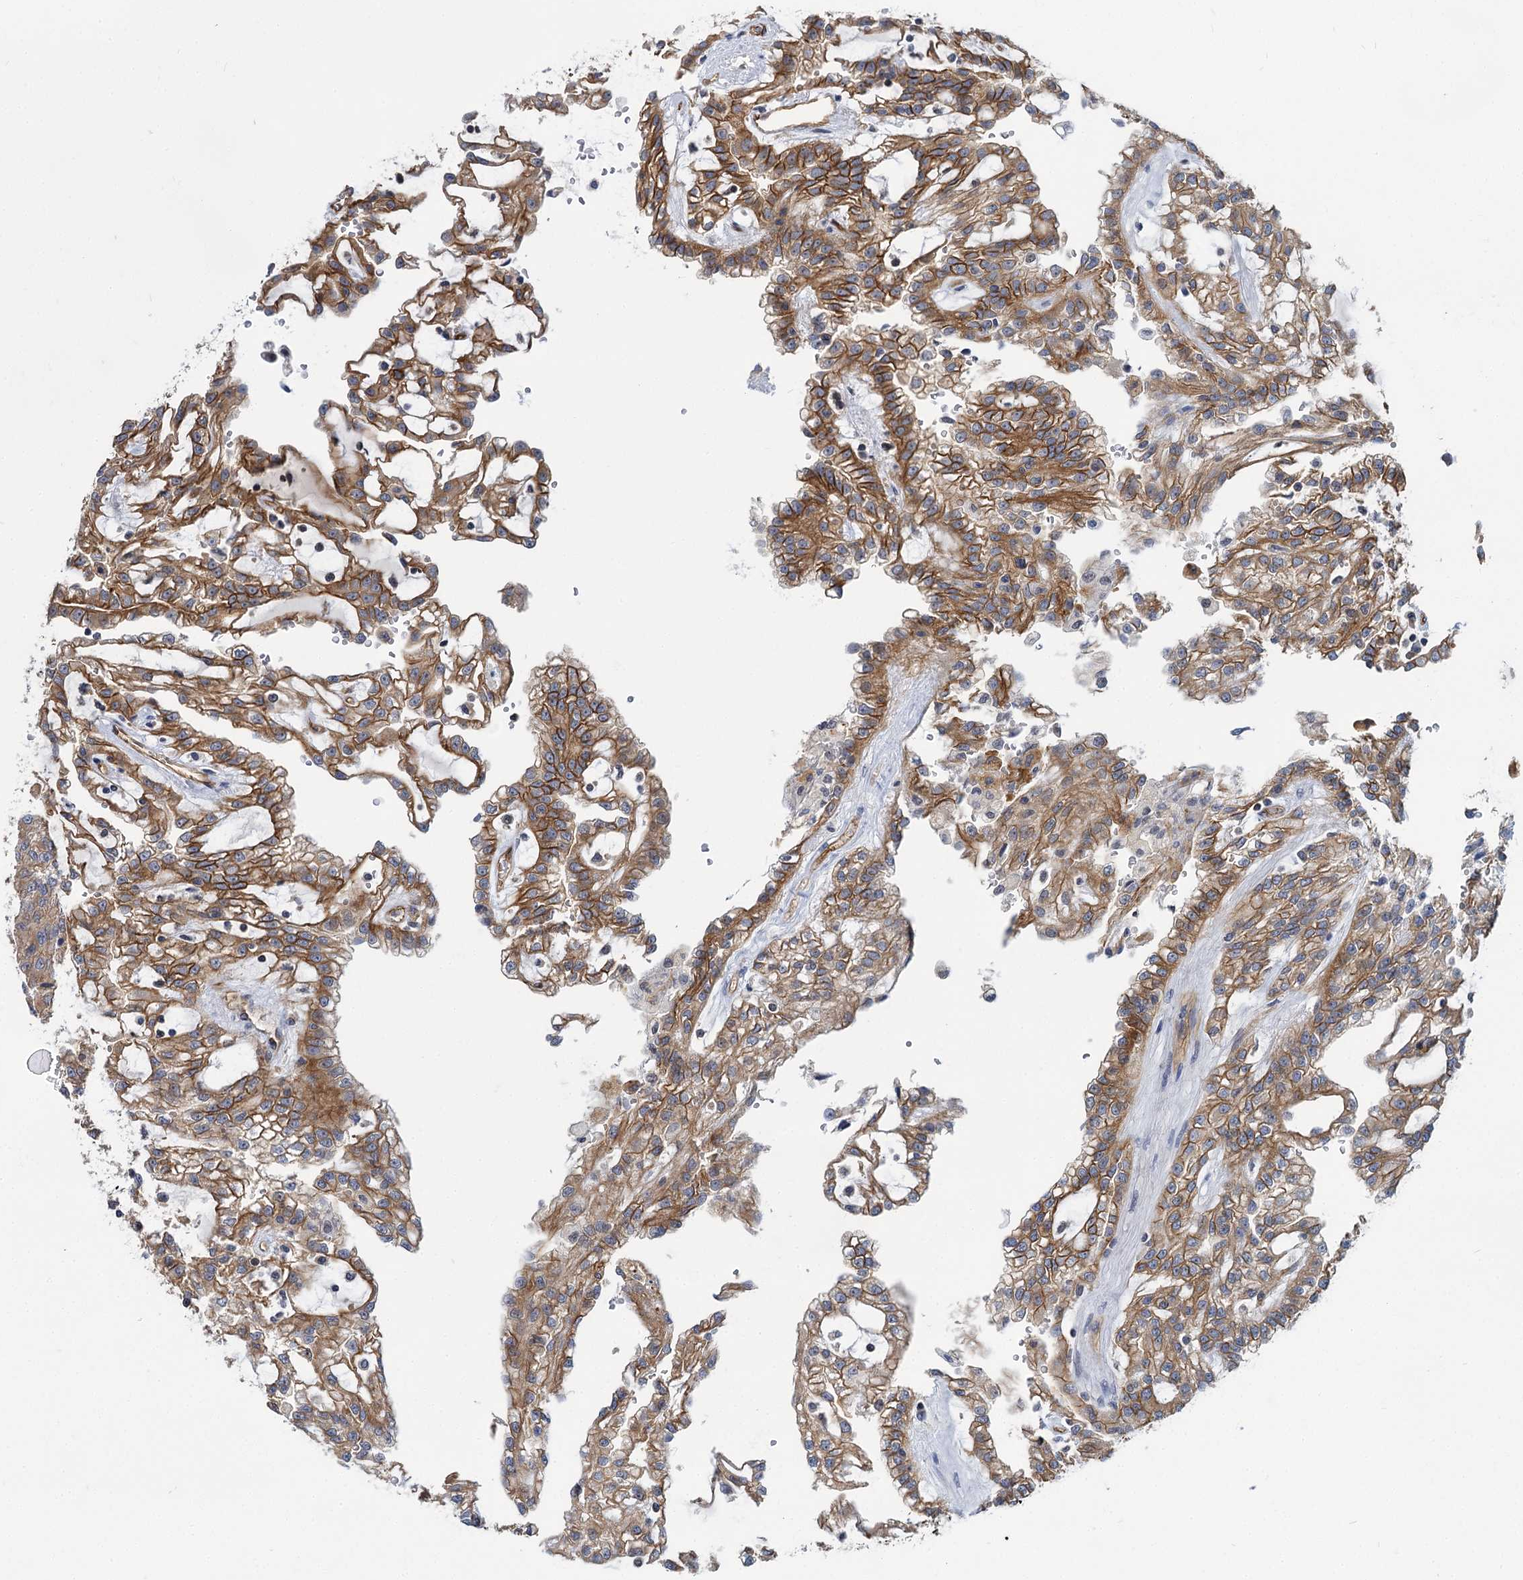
{"staining": {"intensity": "moderate", "quantity": ">75%", "location": "cytoplasmic/membranous"}, "tissue": "renal cancer", "cell_type": "Tumor cells", "image_type": "cancer", "snomed": [{"axis": "morphology", "description": "Adenocarcinoma, NOS"}, {"axis": "topography", "description": "Kidney"}], "caption": "Immunohistochemistry (IHC) of renal cancer (adenocarcinoma) shows medium levels of moderate cytoplasmic/membranous staining in about >75% of tumor cells. (Stains: DAB in brown, nuclei in blue, Microscopy: brightfield microscopy at high magnification).", "gene": "ABLIM1", "patient": {"sex": "male", "age": 63}}